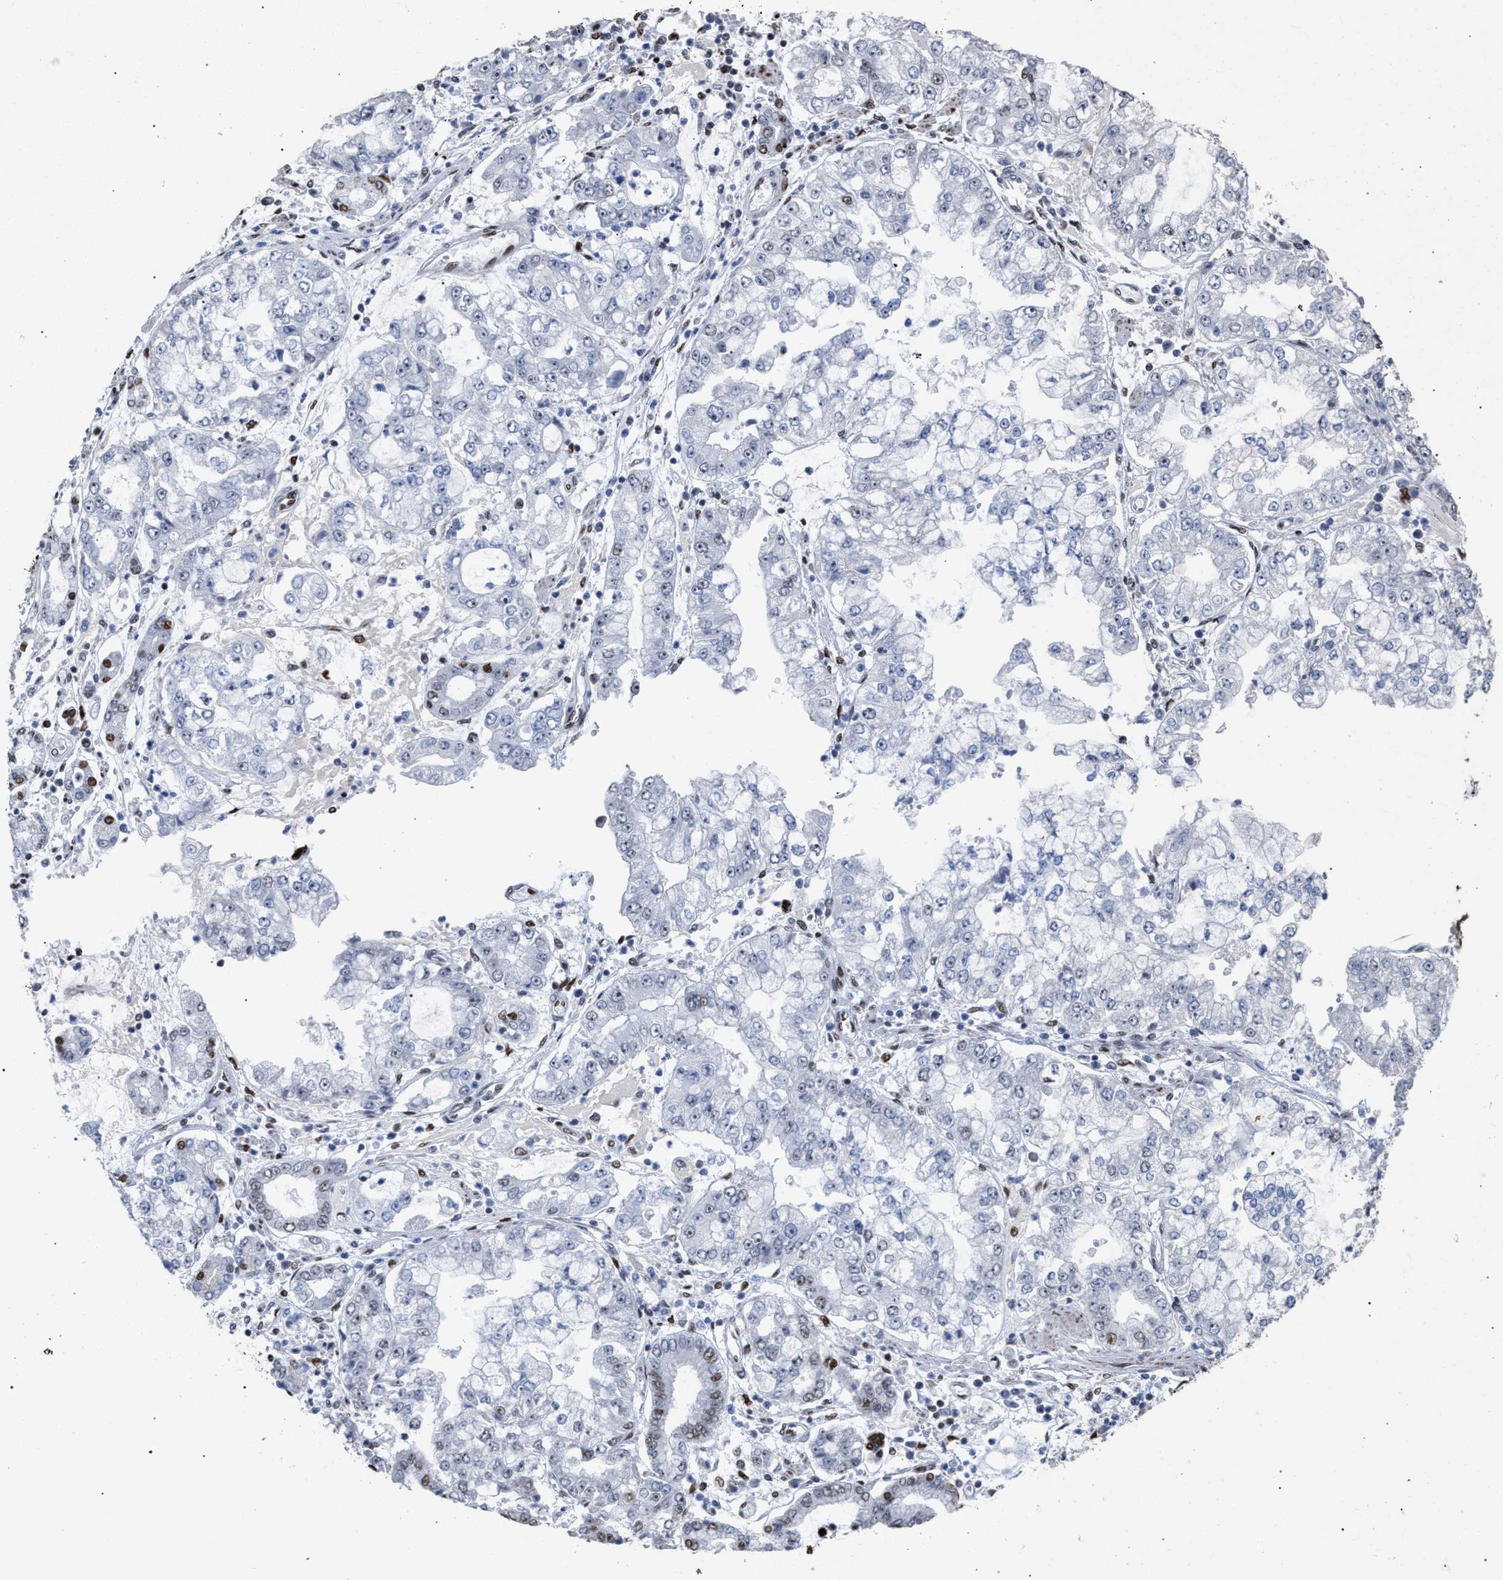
{"staining": {"intensity": "negative", "quantity": "none", "location": "none"}, "tissue": "stomach cancer", "cell_type": "Tumor cells", "image_type": "cancer", "snomed": [{"axis": "morphology", "description": "Adenocarcinoma, NOS"}, {"axis": "topography", "description": "Stomach"}], "caption": "The micrograph reveals no staining of tumor cells in stomach cancer.", "gene": "TP53BP1", "patient": {"sex": "male", "age": 76}}